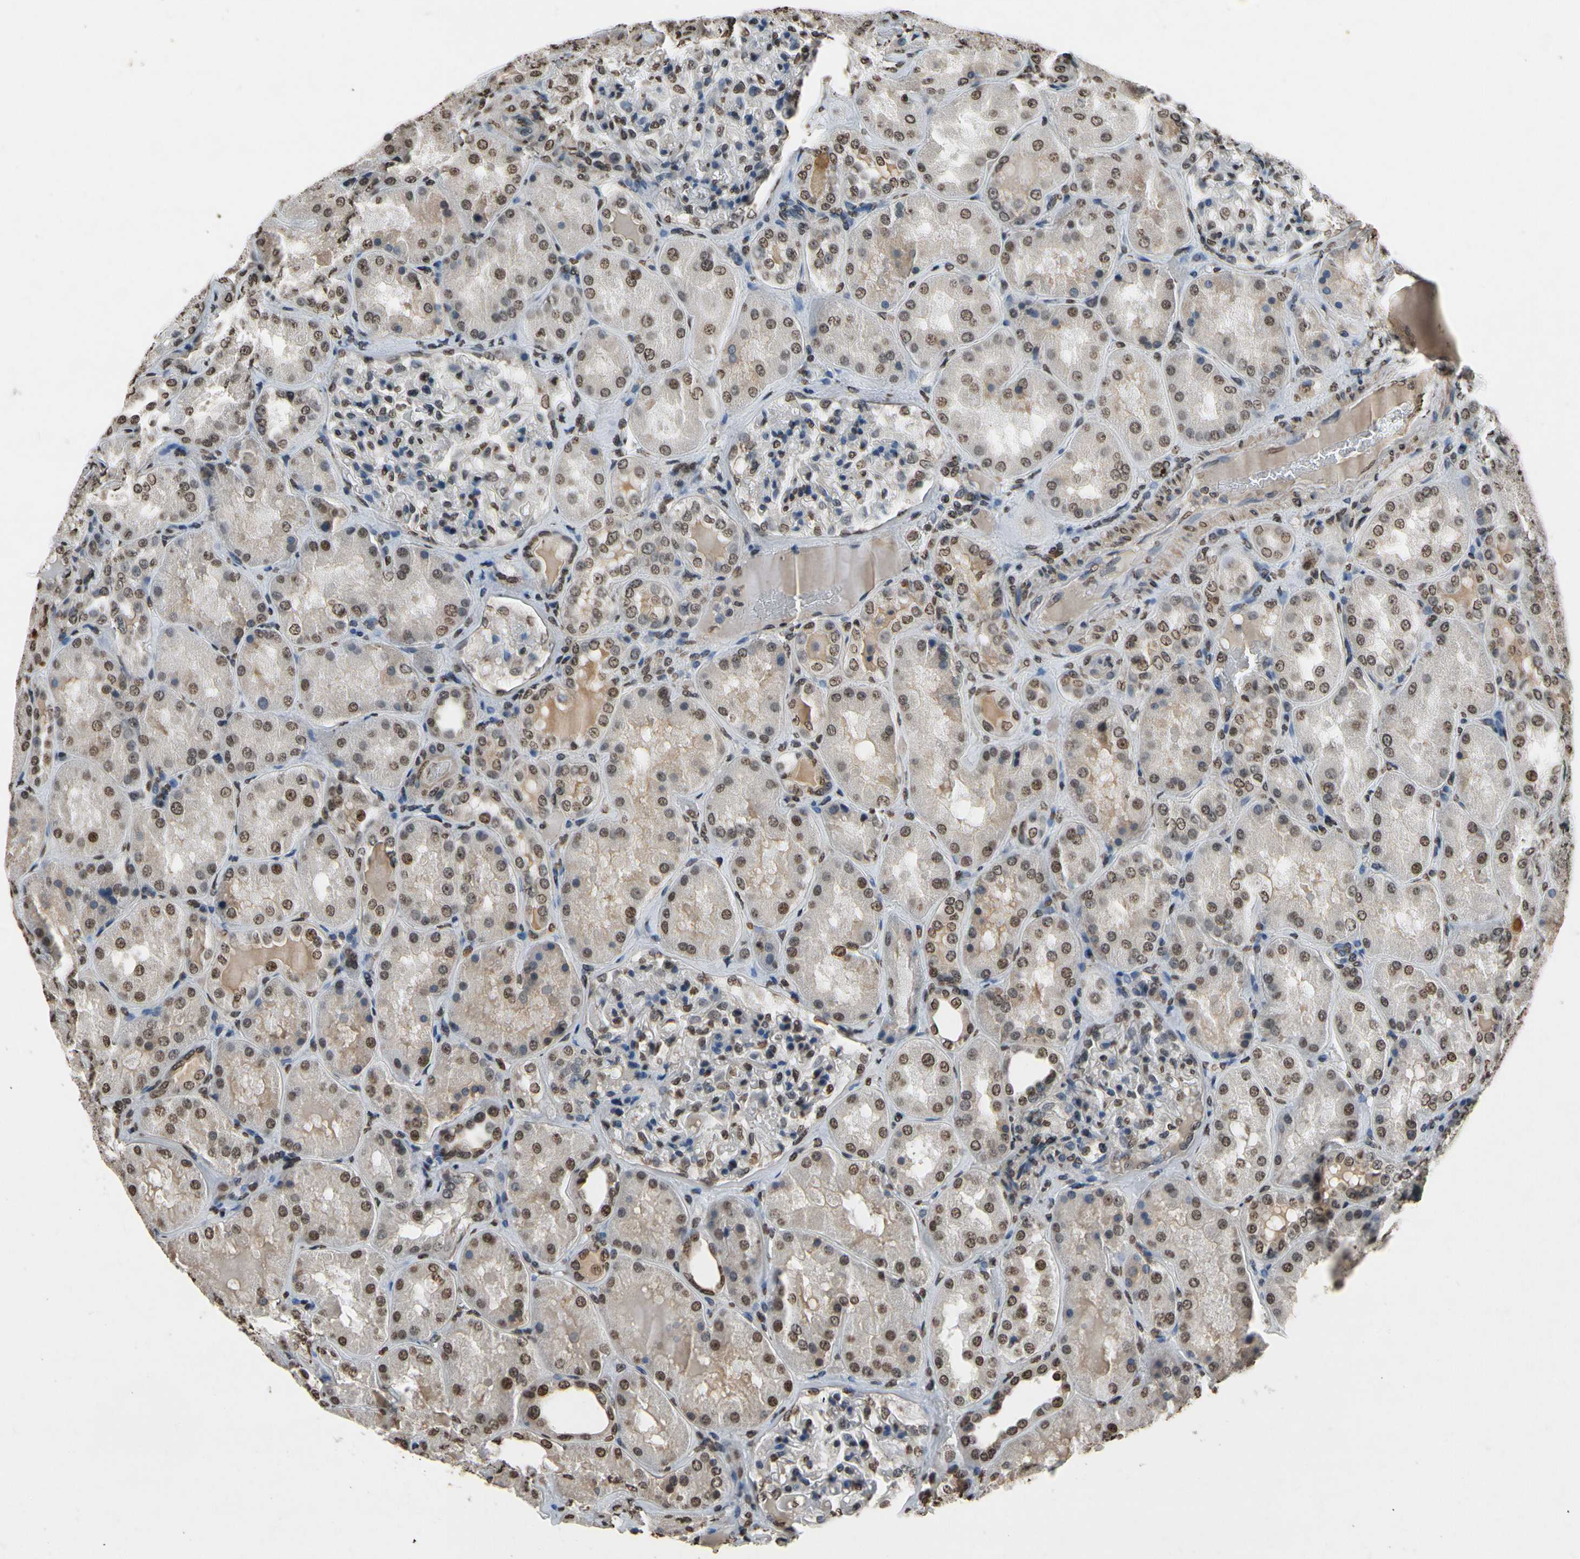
{"staining": {"intensity": "weak", "quantity": "25%-75%", "location": "nuclear"}, "tissue": "kidney", "cell_type": "Cells in glomeruli", "image_type": "normal", "snomed": [{"axis": "morphology", "description": "Normal tissue, NOS"}, {"axis": "topography", "description": "Kidney"}], "caption": "About 25%-75% of cells in glomeruli in normal human kidney display weak nuclear protein expression as visualized by brown immunohistochemical staining.", "gene": "HIPK2", "patient": {"sex": "female", "age": 56}}